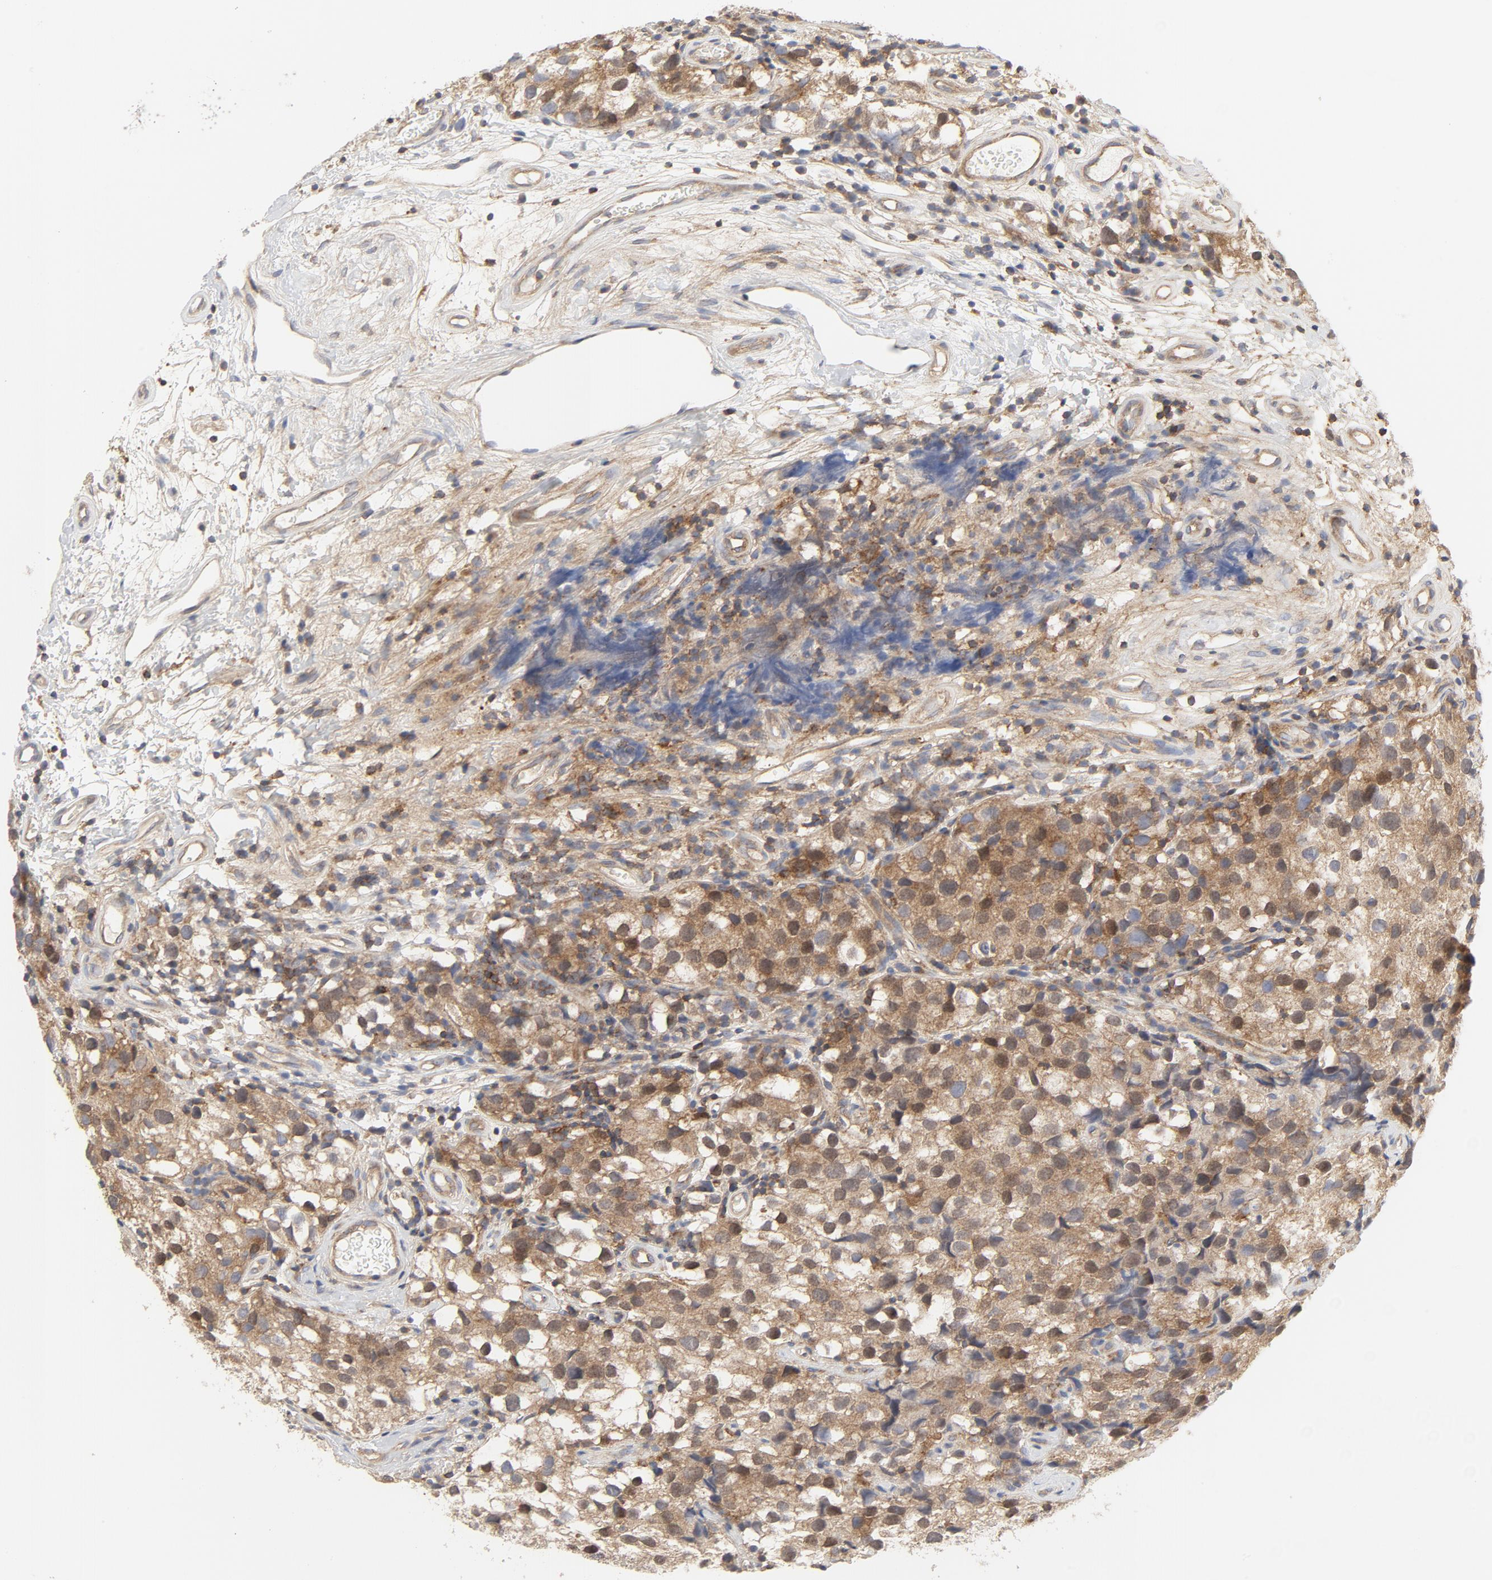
{"staining": {"intensity": "moderate", "quantity": ">75%", "location": "cytoplasmic/membranous,nuclear"}, "tissue": "testis cancer", "cell_type": "Tumor cells", "image_type": "cancer", "snomed": [{"axis": "morphology", "description": "Seminoma, NOS"}, {"axis": "topography", "description": "Testis"}], "caption": "Immunohistochemical staining of seminoma (testis) reveals moderate cytoplasmic/membranous and nuclear protein staining in about >75% of tumor cells. (DAB (3,3'-diaminobenzidine) = brown stain, brightfield microscopy at high magnification).", "gene": "RABEP1", "patient": {"sex": "male", "age": 39}}